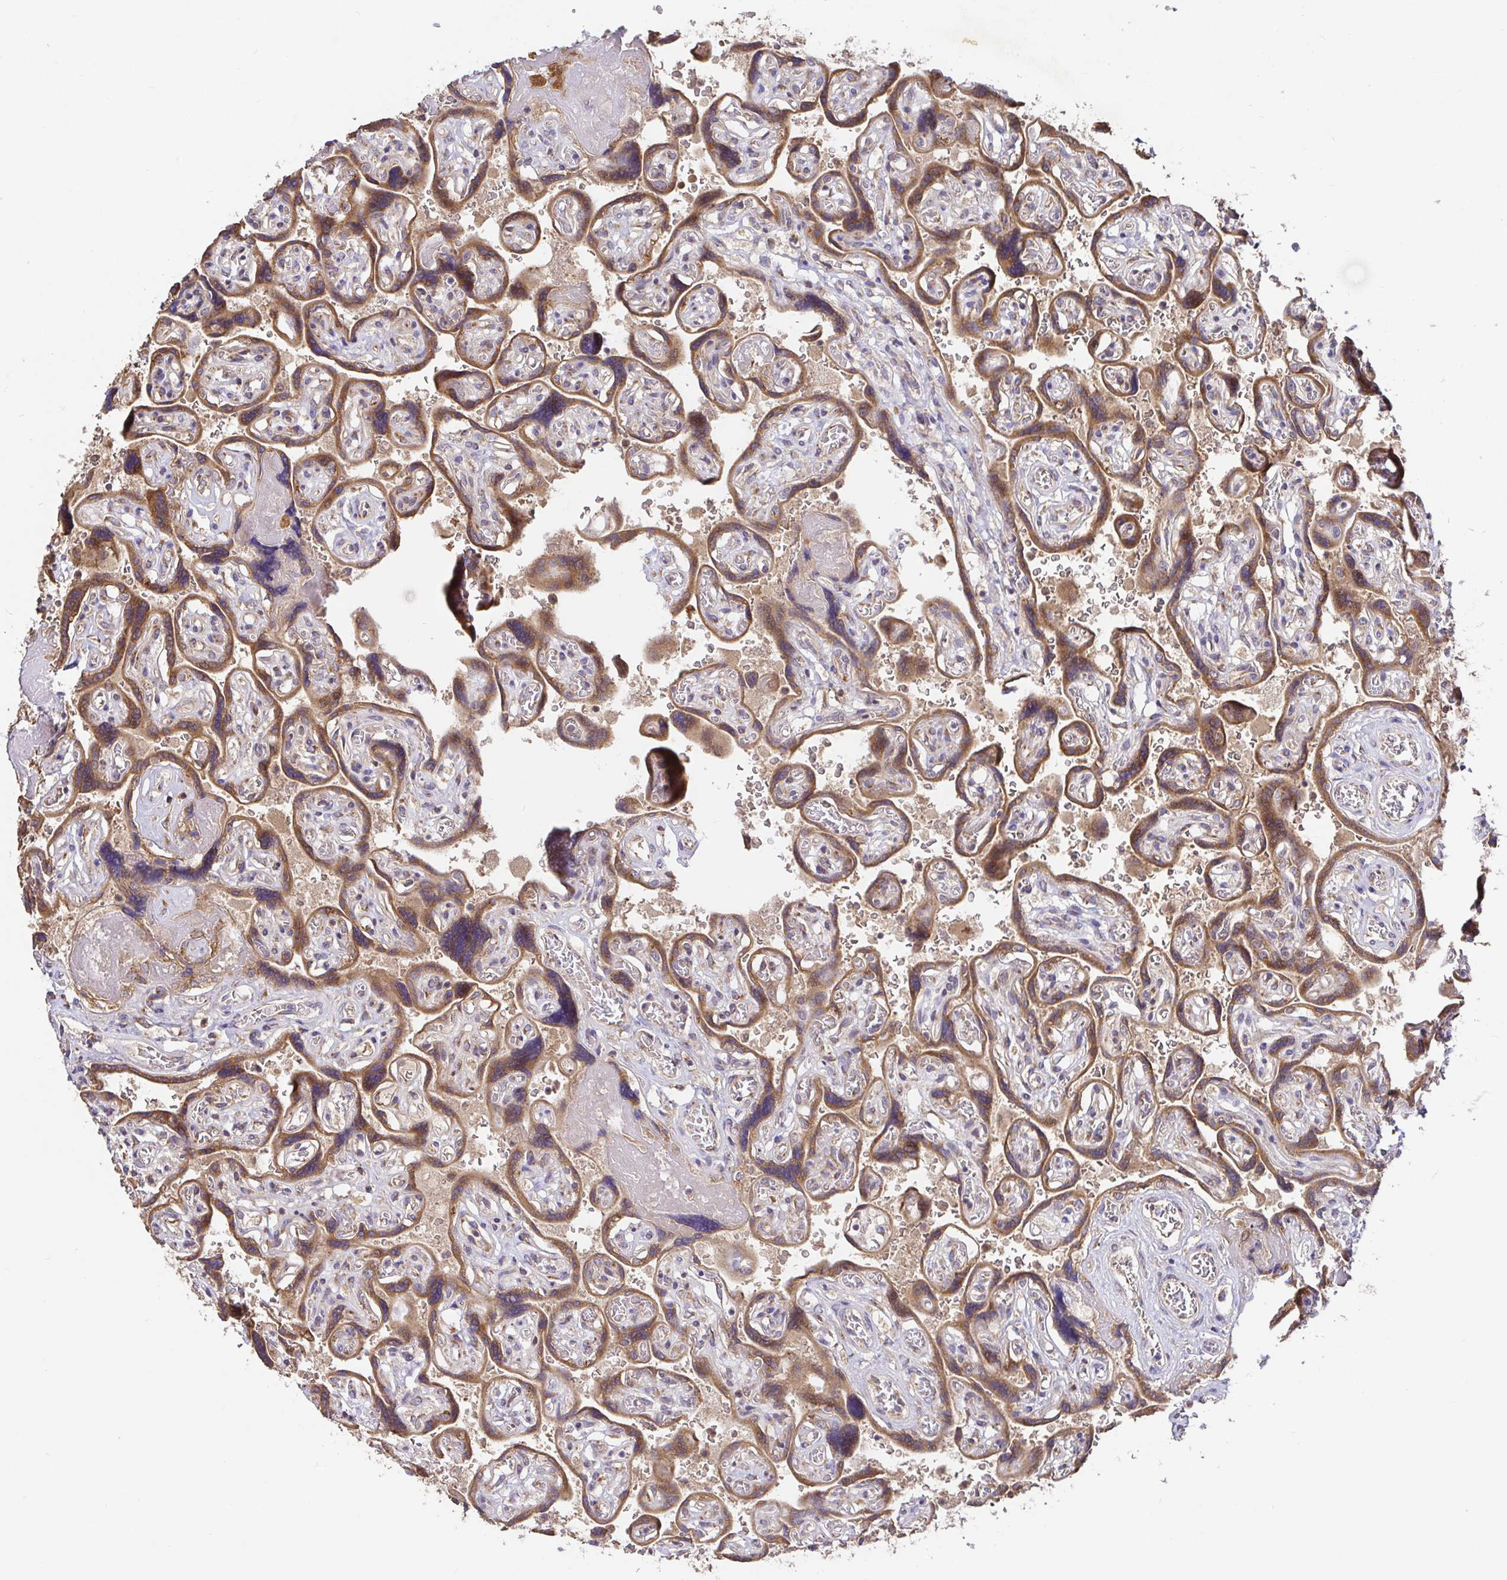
{"staining": {"intensity": "moderate", "quantity": ">75%", "location": "cytoplasmic/membranous"}, "tissue": "placenta", "cell_type": "Decidual cells", "image_type": "normal", "snomed": [{"axis": "morphology", "description": "Normal tissue, NOS"}, {"axis": "topography", "description": "Placenta"}], "caption": "DAB (3,3'-diaminobenzidine) immunohistochemical staining of unremarkable placenta shows moderate cytoplasmic/membranous protein positivity in about >75% of decidual cells.", "gene": "ELP1", "patient": {"sex": "female", "age": 32}}